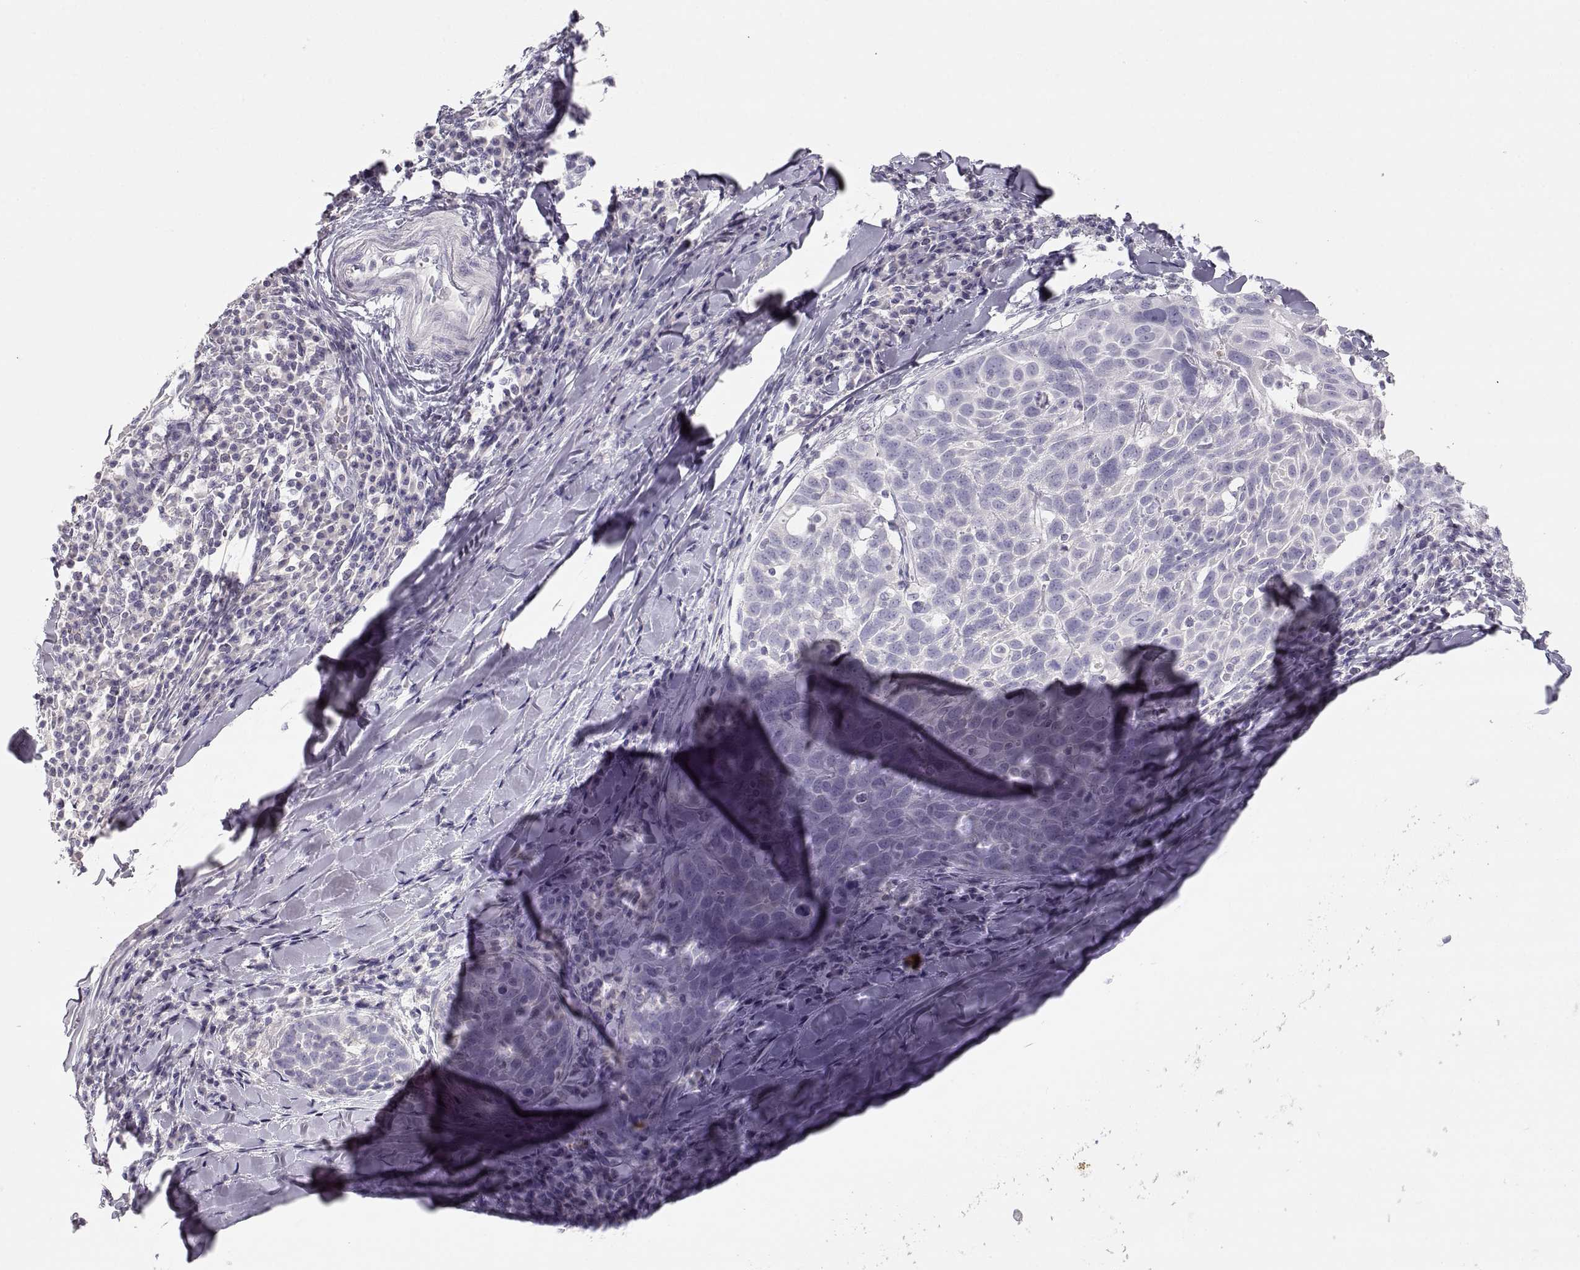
{"staining": {"intensity": "negative", "quantity": "none", "location": "none"}, "tissue": "lung cancer", "cell_type": "Tumor cells", "image_type": "cancer", "snomed": [{"axis": "morphology", "description": "Squamous cell carcinoma, NOS"}, {"axis": "topography", "description": "Lung"}], "caption": "Protein analysis of lung squamous cell carcinoma exhibits no significant expression in tumor cells.", "gene": "LEPR", "patient": {"sex": "male", "age": 57}}